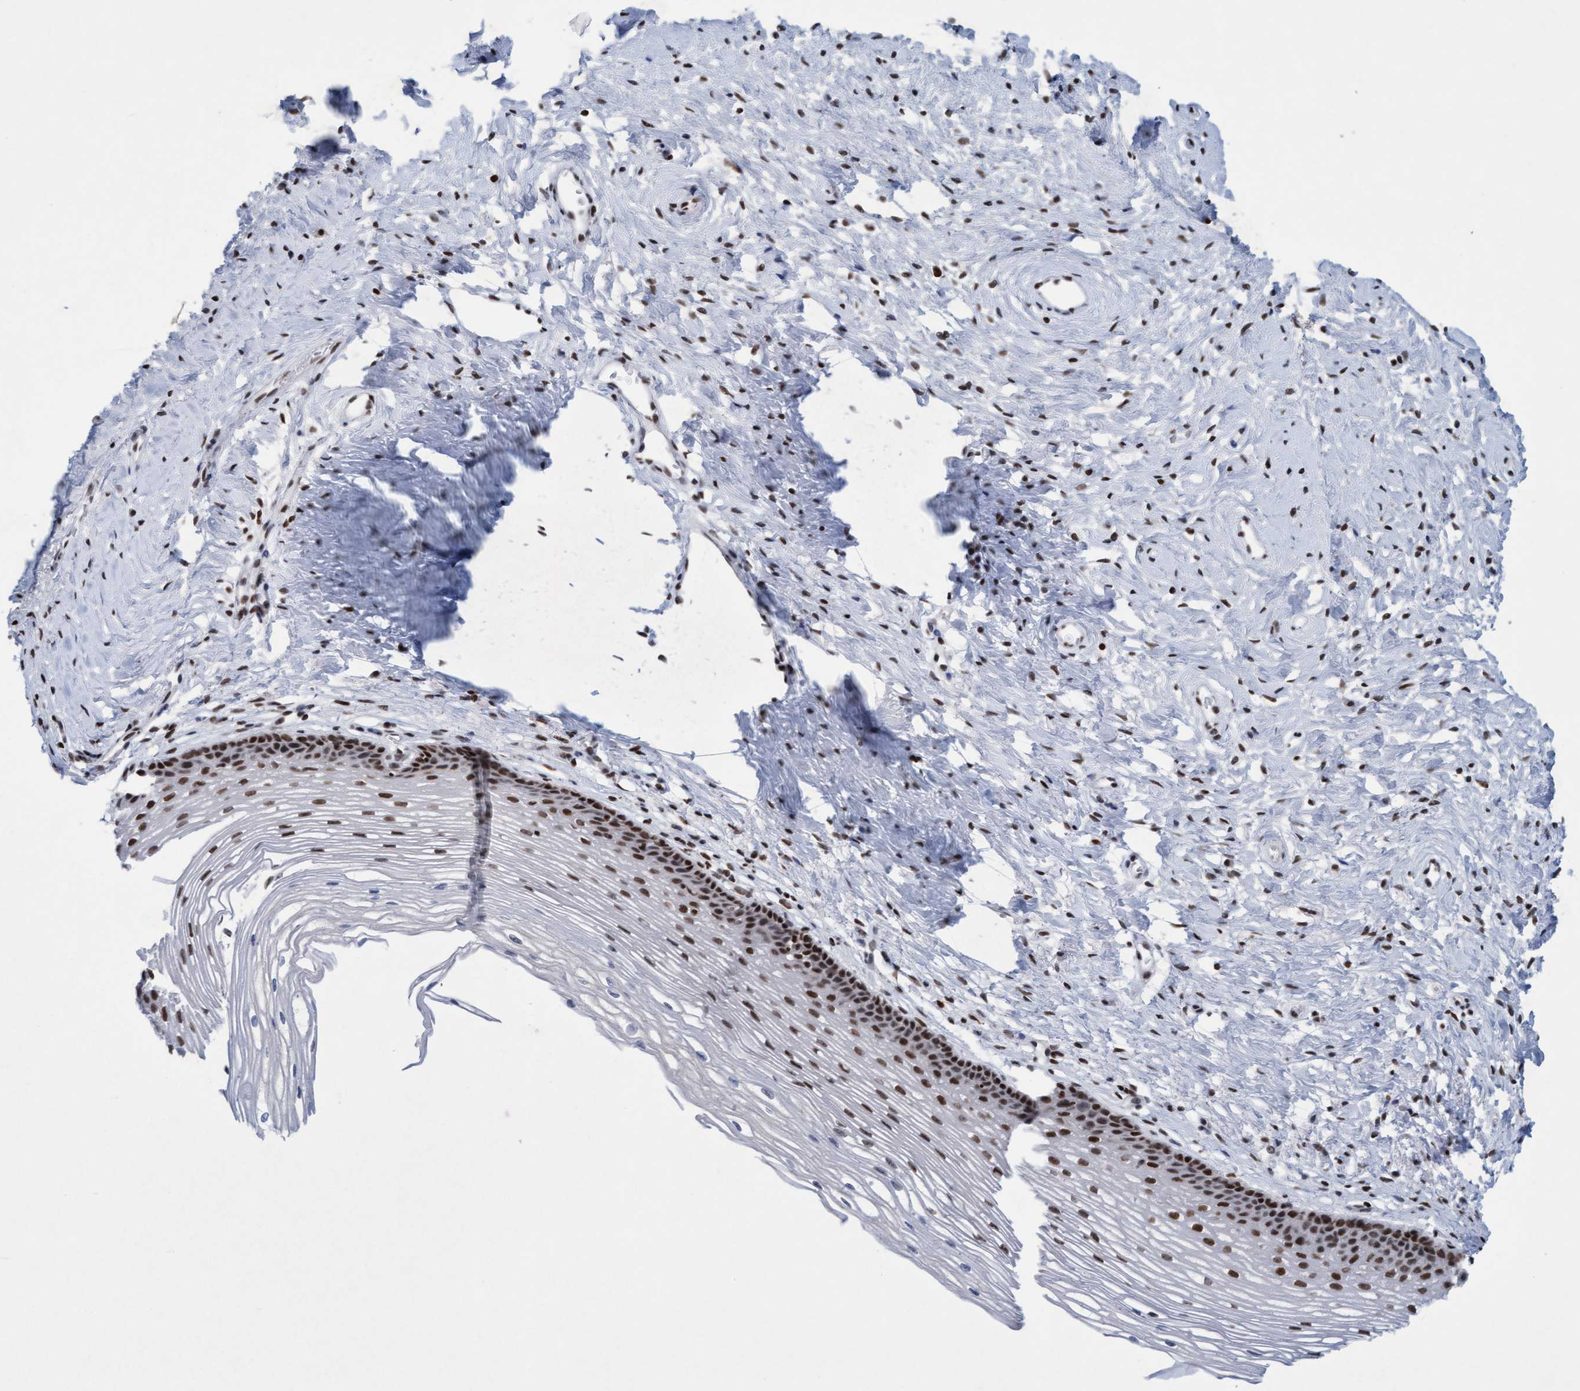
{"staining": {"intensity": "moderate", "quantity": ">75%", "location": "nuclear"}, "tissue": "cervix", "cell_type": "Glandular cells", "image_type": "normal", "snomed": [{"axis": "morphology", "description": "Normal tissue, NOS"}, {"axis": "topography", "description": "Cervix"}], "caption": "Cervix stained for a protein (brown) shows moderate nuclear positive expression in about >75% of glandular cells.", "gene": "GLRX2", "patient": {"sex": "female", "age": 77}}